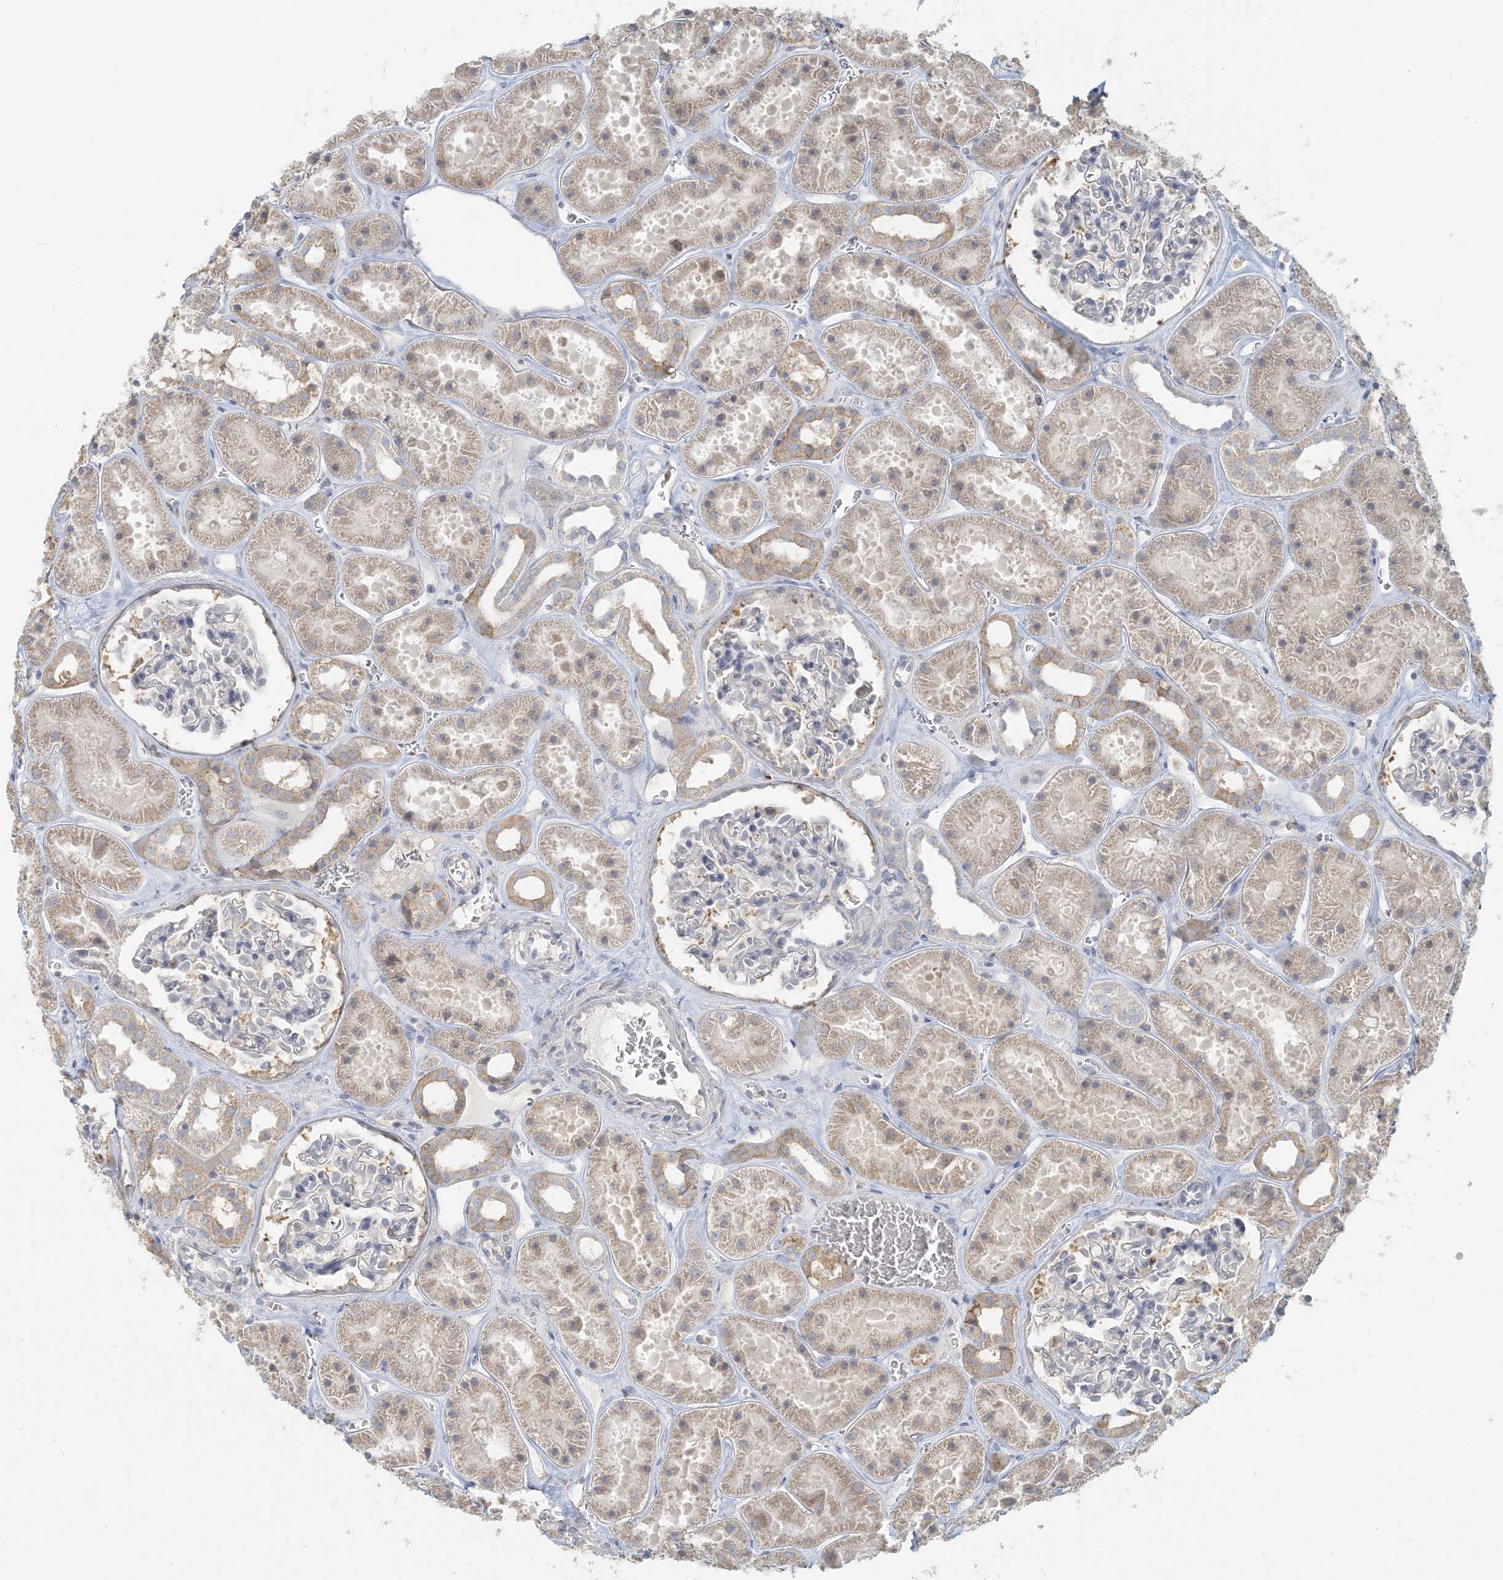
{"staining": {"intensity": "weak", "quantity": "<25%", "location": "cytoplasmic/membranous"}, "tissue": "kidney", "cell_type": "Cells in glomeruli", "image_type": "normal", "snomed": [{"axis": "morphology", "description": "Normal tissue, NOS"}, {"axis": "topography", "description": "Kidney"}], "caption": "A high-resolution image shows immunohistochemistry (IHC) staining of normal kidney, which exhibits no significant expression in cells in glomeruli.", "gene": "HACL1", "patient": {"sex": "female", "age": 41}}